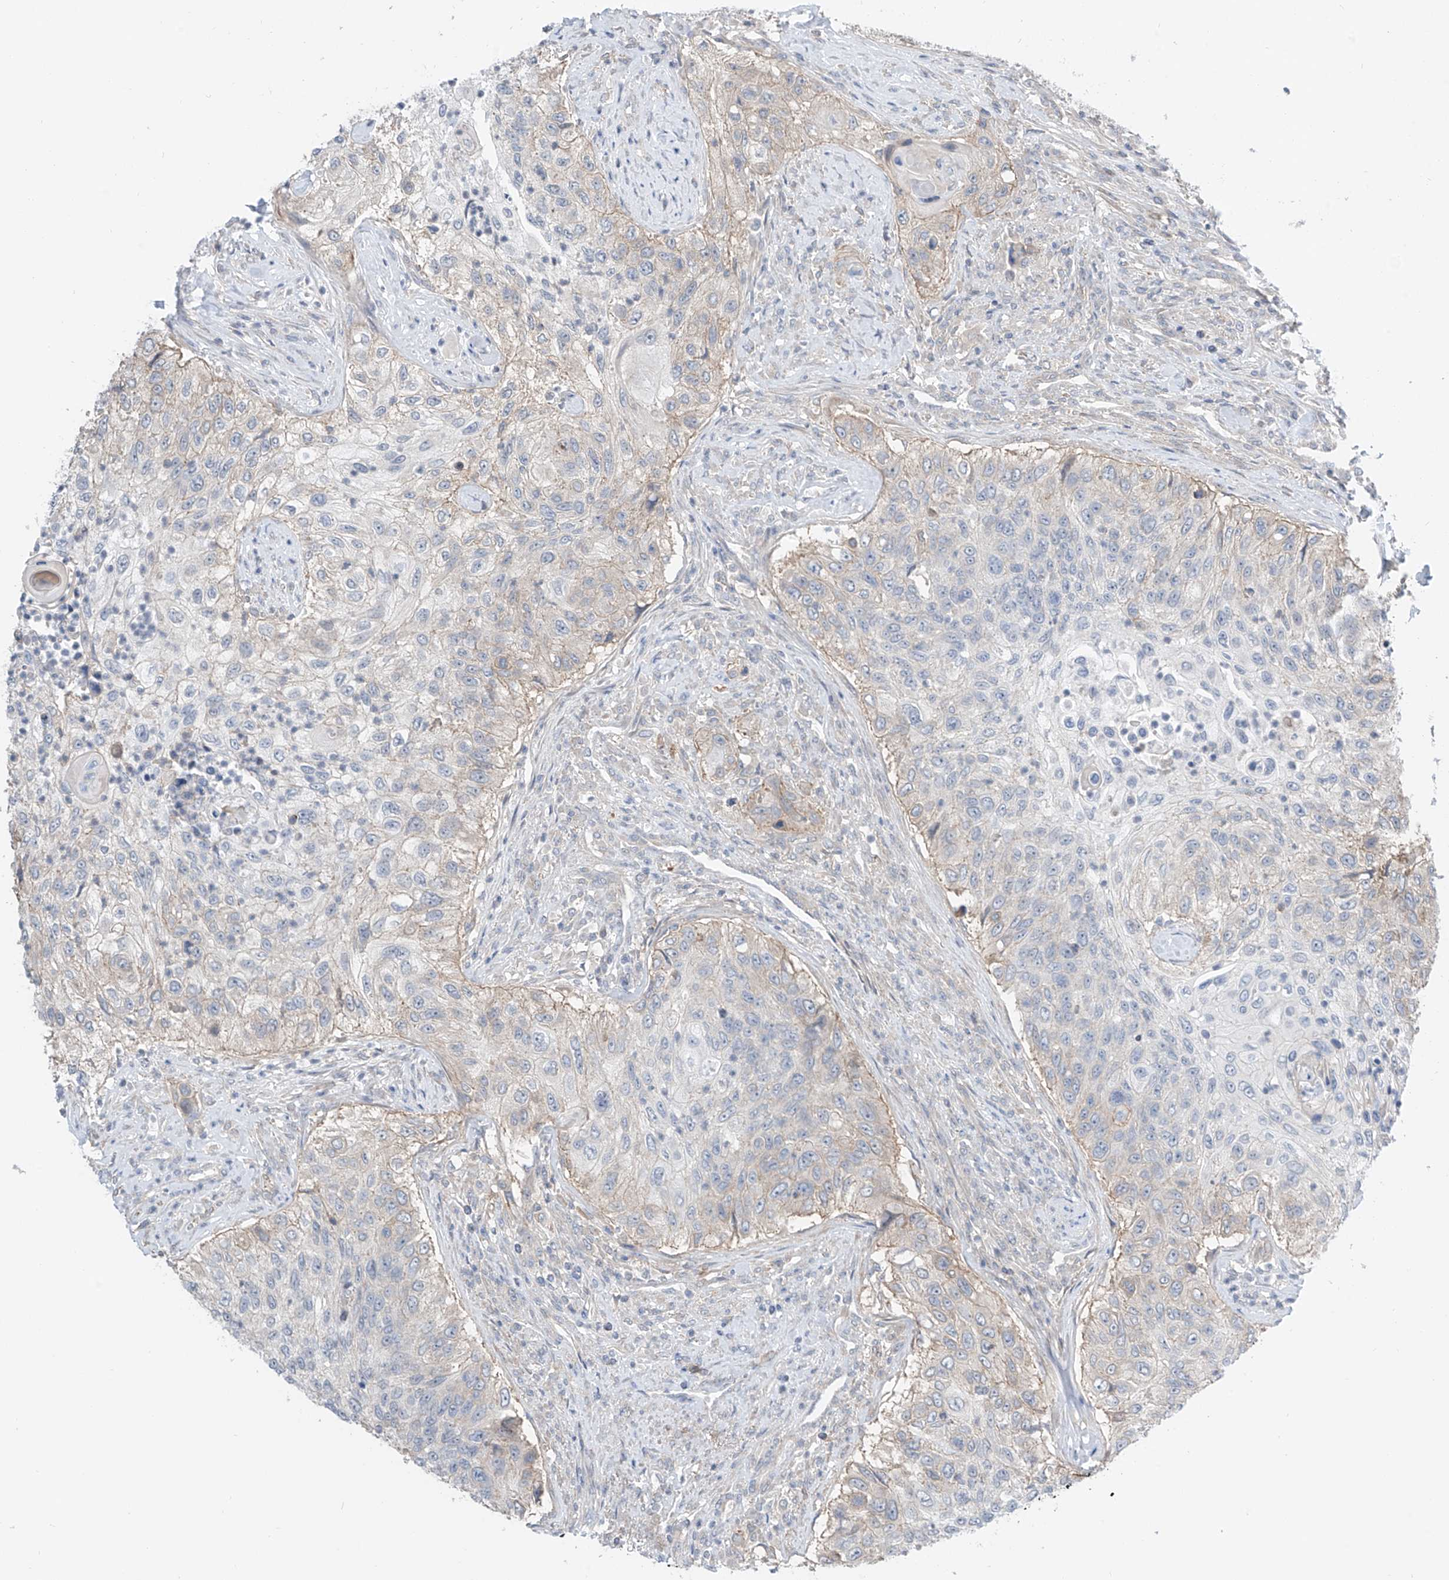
{"staining": {"intensity": "negative", "quantity": "none", "location": "none"}, "tissue": "urothelial cancer", "cell_type": "Tumor cells", "image_type": "cancer", "snomed": [{"axis": "morphology", "description": "Urothelial carcinoma, High grade"}, {"axis": "topography", "description": "Urinary bladder"}], "caption": "Immunohistochemistry histopathology image of urothelial cancer stained for a protein (brown), which displays no staining in tumor cells. (DAB immunohistochemistry (IHC) with hematoxylin counter stain).", "gene": "ABLIM2", "patient": {"sex": "female", "age": 60}}